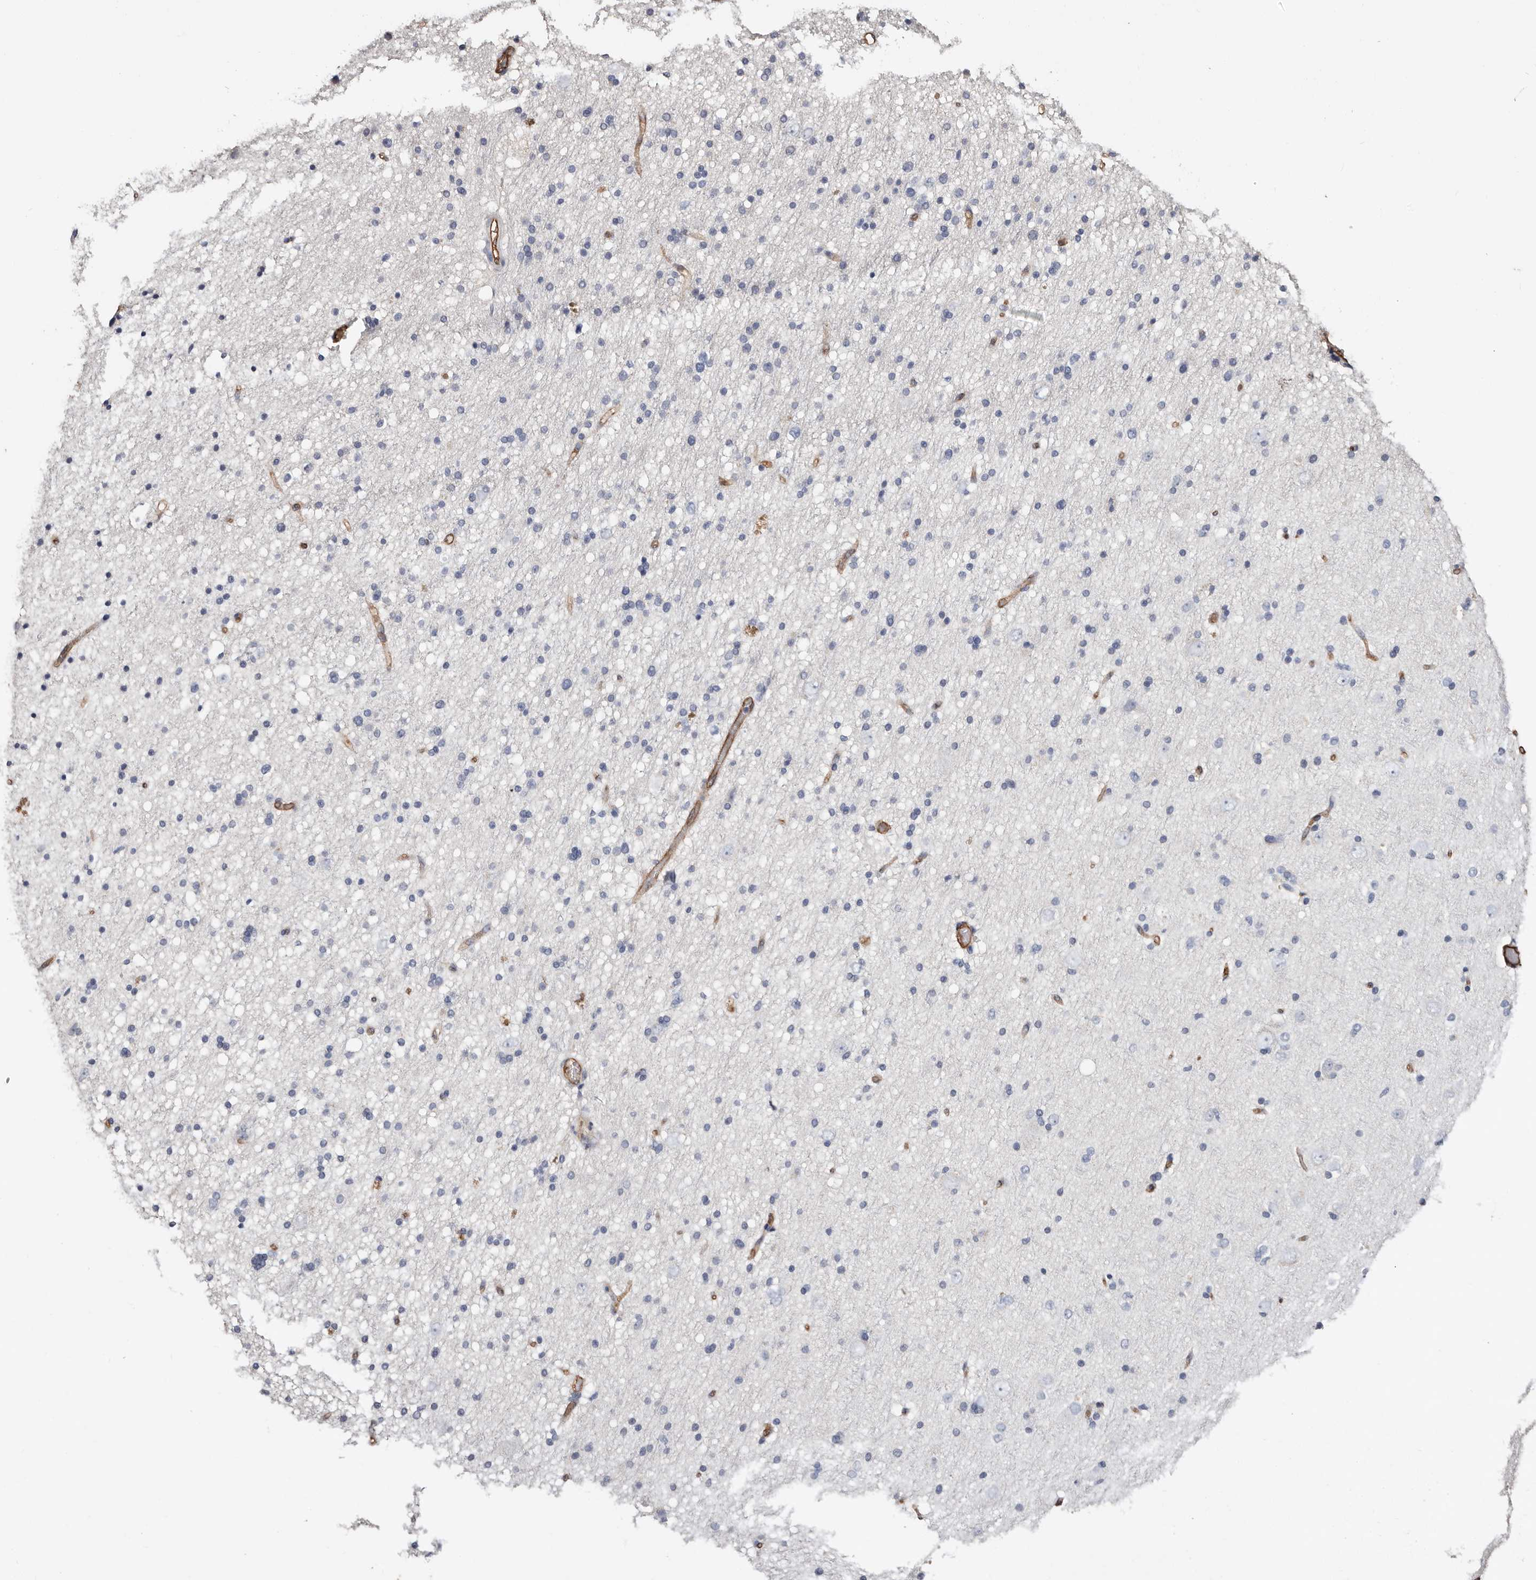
{"staining": {"intensity": "weak", "quantity": ">75%", "location": "cytoplasmic/membranous"}, "tissue": "cerebral cortex", "cell_type": "Endothelial cells", "image_type": "normal", "snomed": [{"axis": "morphology", "description": "Normal tissue, NOS"}, {"axis": "topography", "description": "Cerebral cortex"}], "caption": "Endothelial cells display weak cytoplasmic/membranous staining in about >75% of cells in benign cerebral cortex. (Brightfield microscopy of DAB IHC at high magnification).", "gene": "TGM2", "patient": {"sex": "male", "age": 34}}